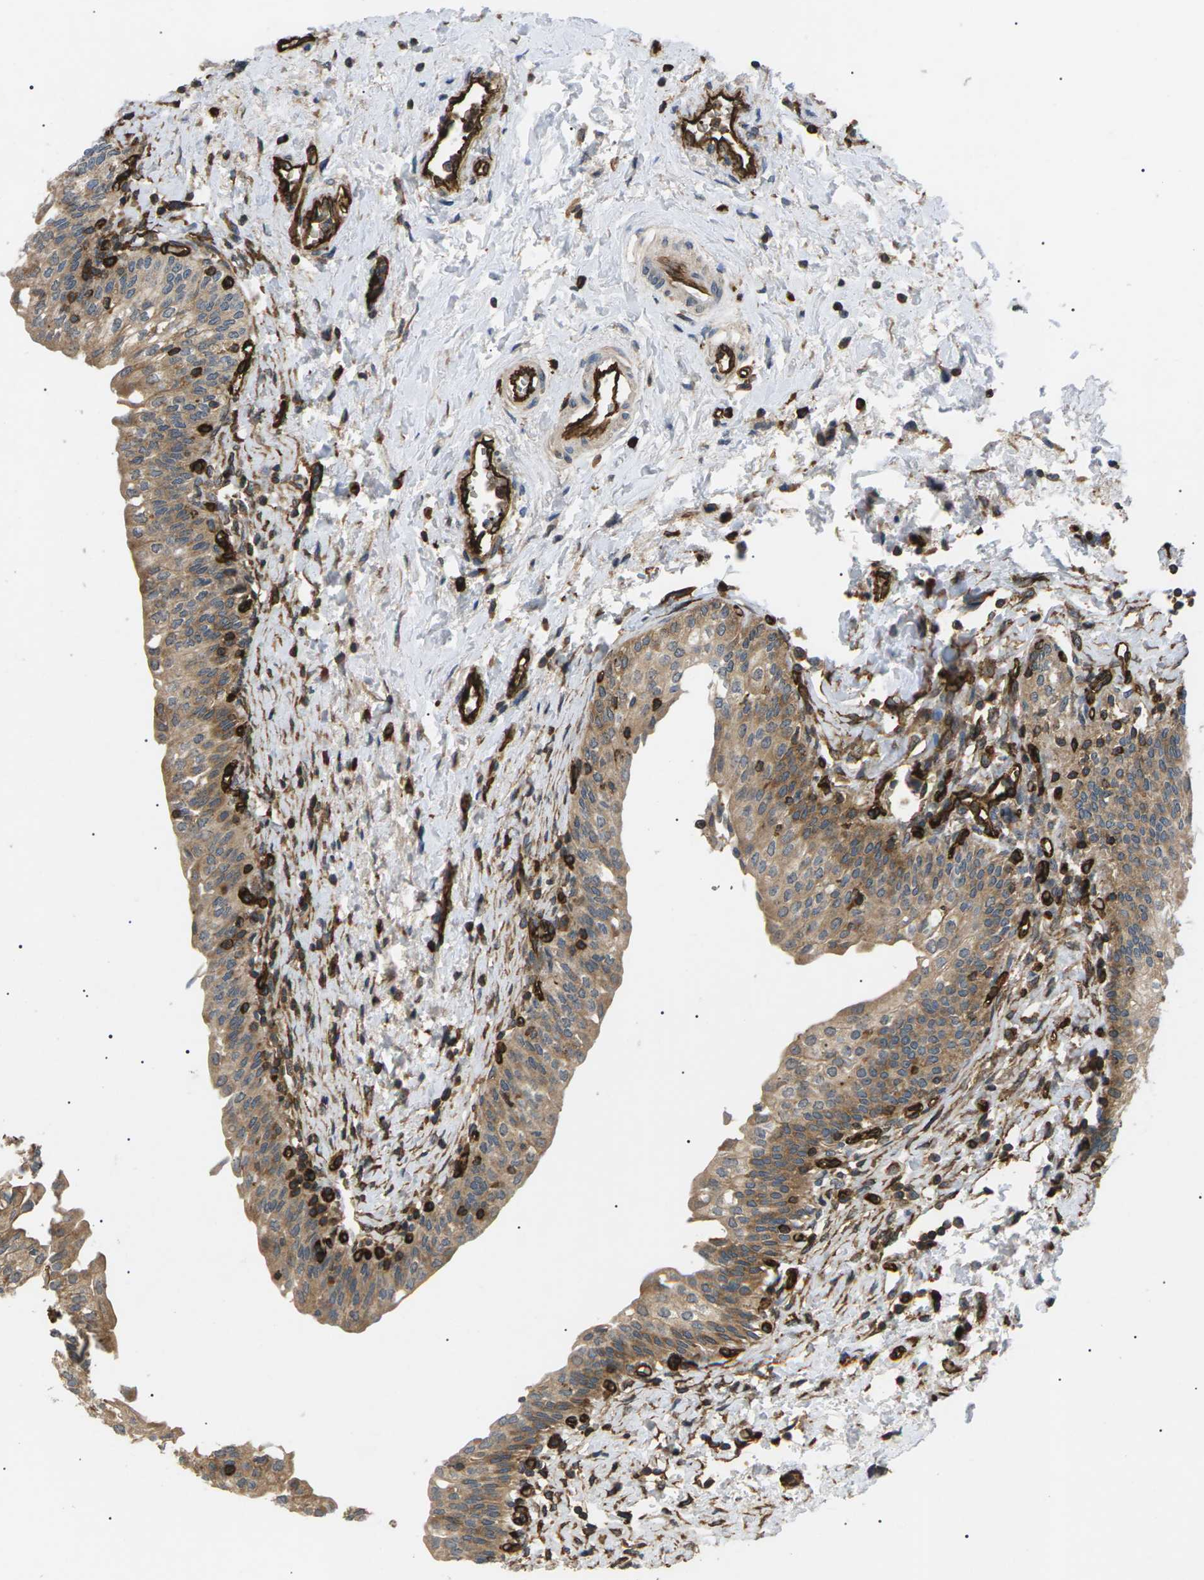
{"staining": {"intensity": "moderate", "quantity": ">75%", "location": "cytoplasmic/membranous"}, "tissue": "urinary bladder", "cell_type": "Urothelial cells", "image_type": "normal", "snomed": [{"axis": "morphology", "description": "Normal tissue, NOS"}, {"axis": "topography", "description": "Urinary bladder"}], "caption": "Immunohistochemical staining of benign urinary bladder reveals >75% levels of moderate cytoplasmic/membranous protein staining in about >75% of urothelial cells. (DAB (3,3'-diaminobenzidine) IHC with brightfield microscopy, high magnification).", "gene": "TMTC4", "patient": {"sex": "male", "age": 55}}